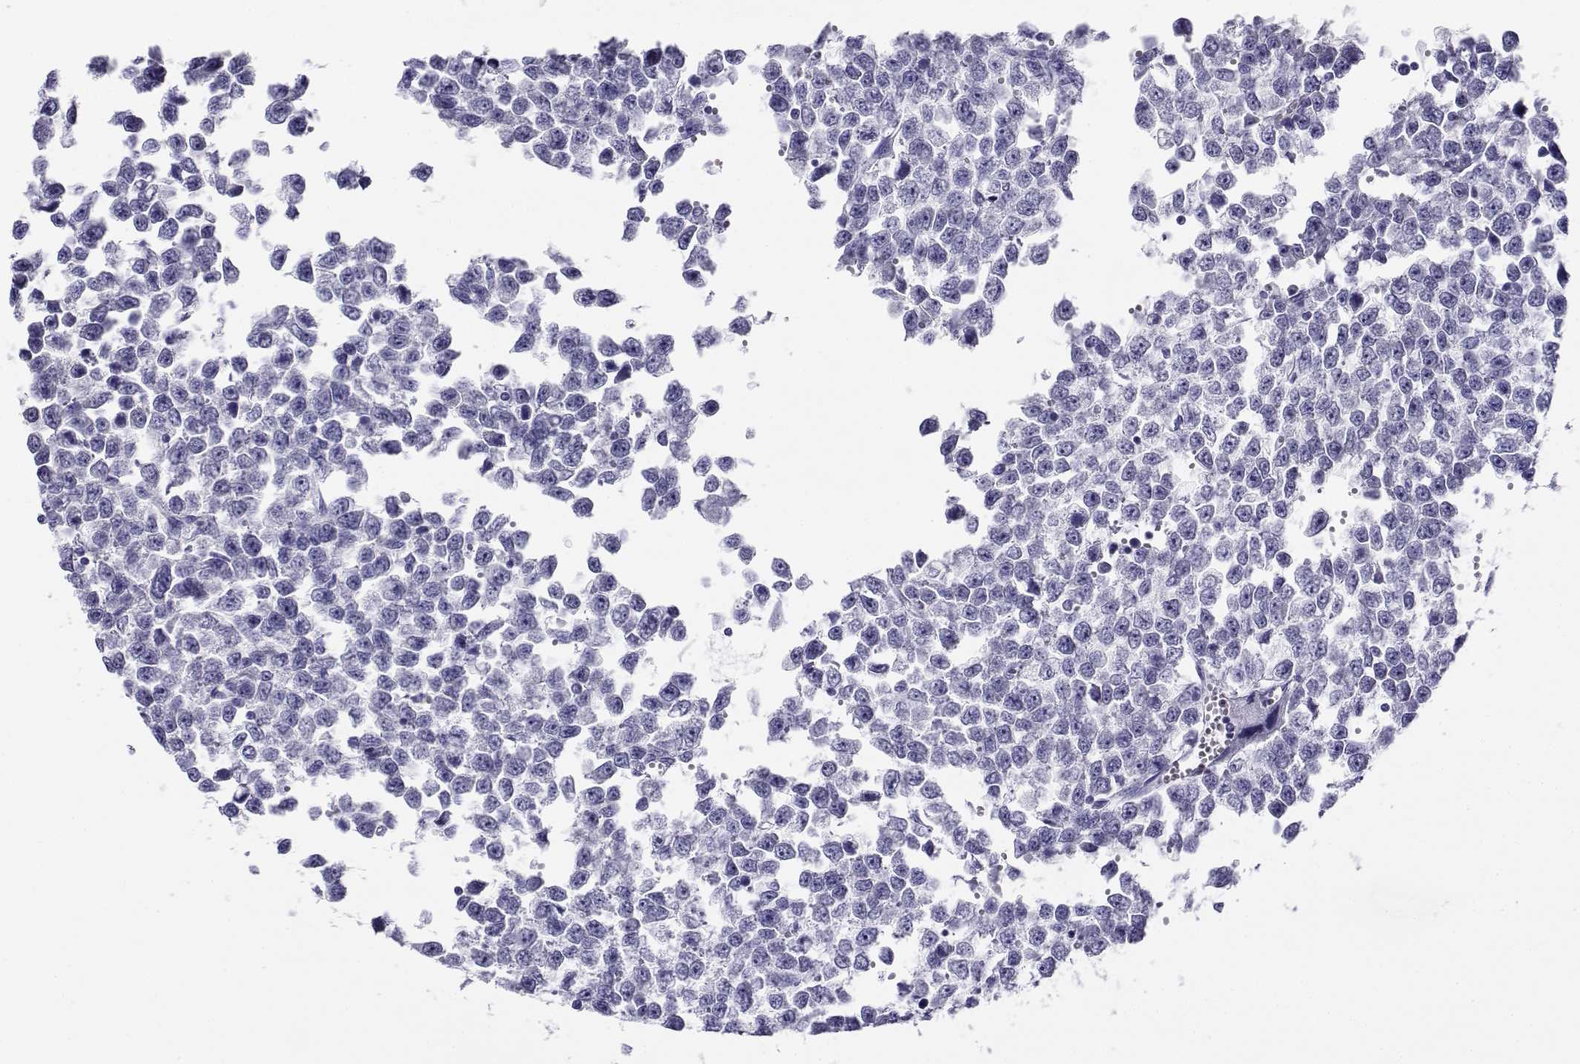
{"staining": {"intensity": "negative", "quantity": "none", "location": "none"}, "tissue": "testis cancer", "cell_type": "Tumor cells", "image_type": "cancer", "snomed": [{"axis": "morphology", "description": "Normal tissue, NOS"}, {"axis": "morphology", "description": "Seminoma, NOS"}, {"axis": "topography", "description": "Testis"}, {"axis": "topography", "description": "Epididymis"}], "caption": "Immunohistochemical staining of human testis cancer (seminoma) displays no significant expression in tumor cells. (DAB (3,3'-diaminobenzidine) immunohistochemistry visualized using brightfield microscopy, high magnification).", "gene": "CABS1", "patient": {"sex": "male", "age": 34}}